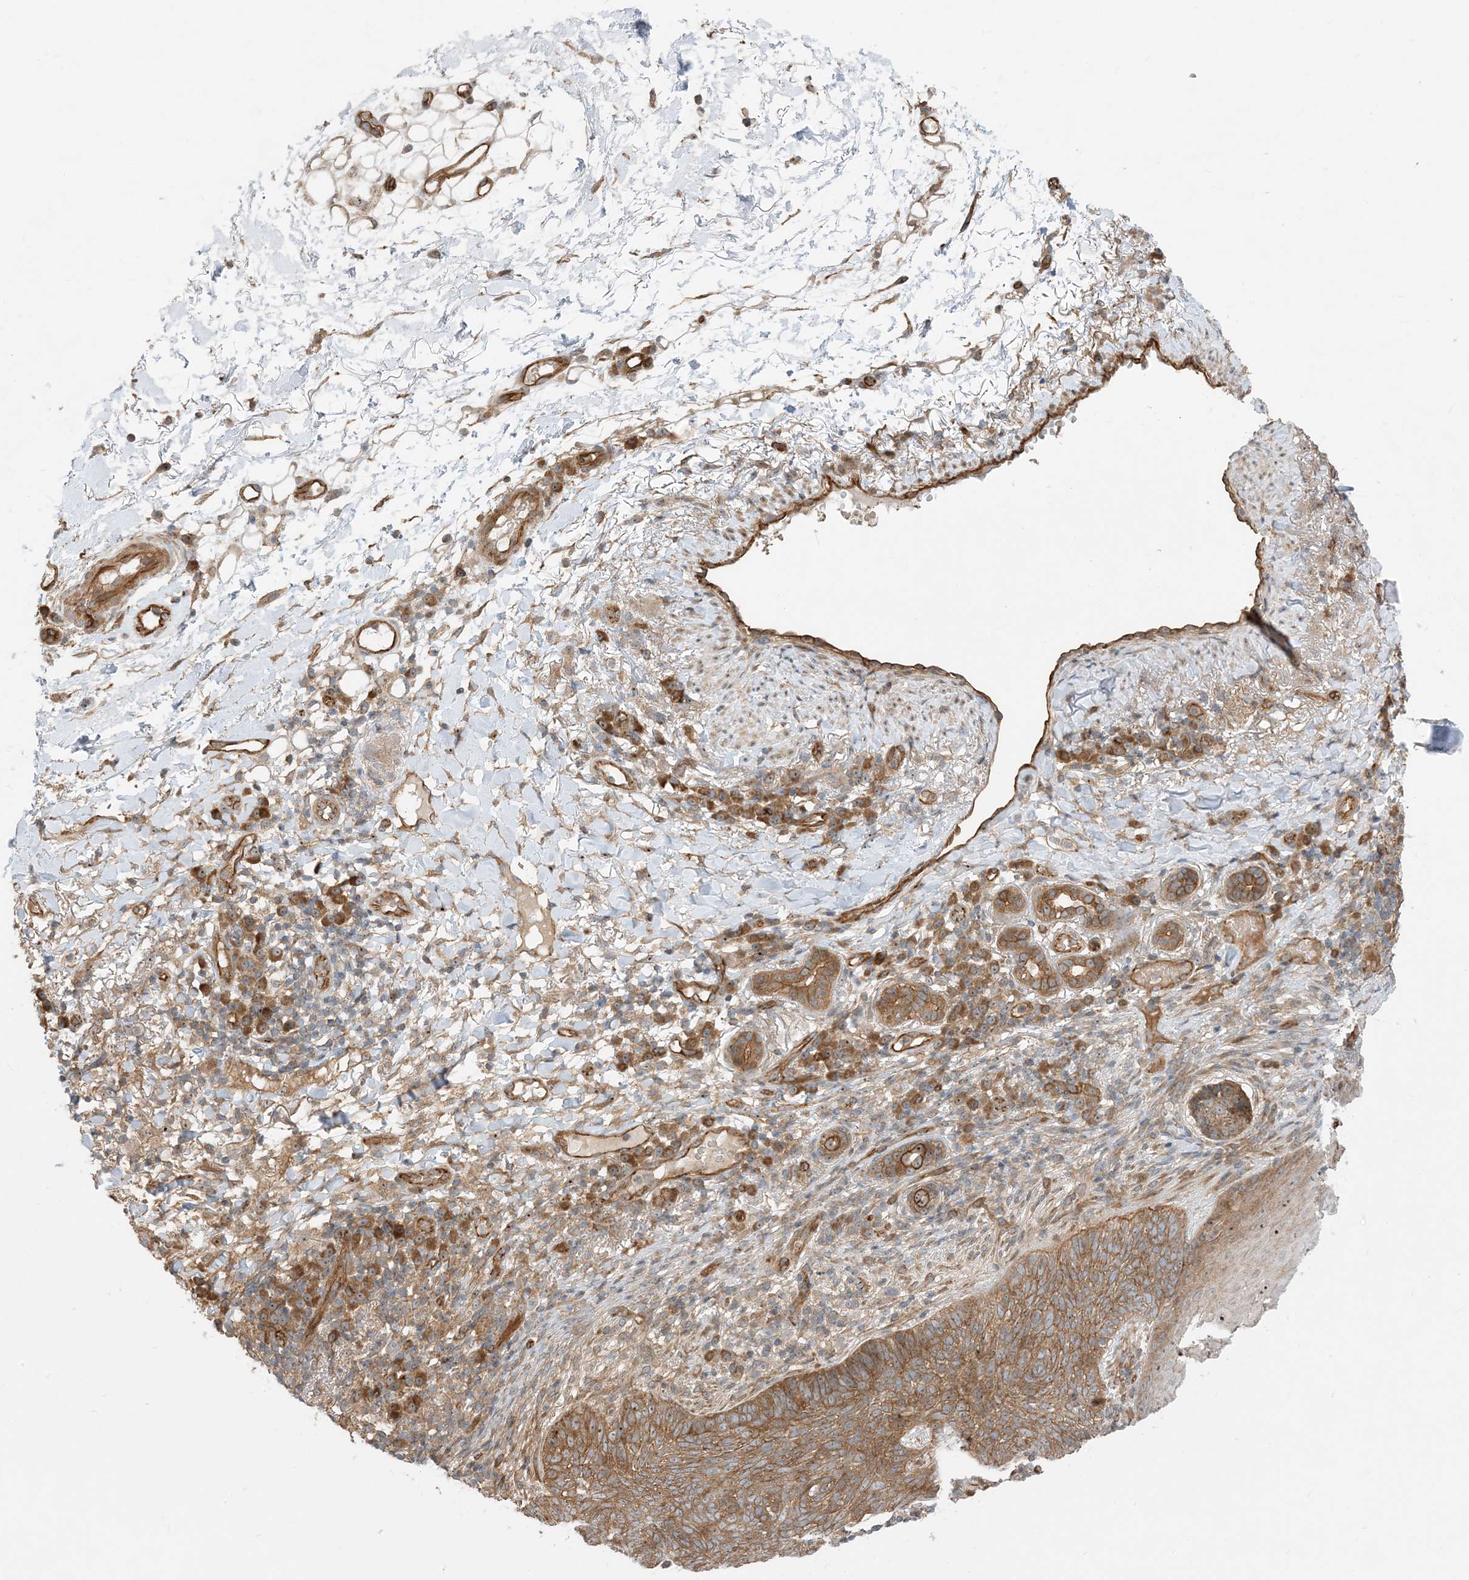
{"staining": {"intensity": "moderate", "quantity": ">75%", "location": "cytoplasmic/membranous"}, "tissue": "skin cancer", "cell_type": "Tumor cells", "image_type": "cancer", "snomed": [{"axis": "morphology", "description": "Basal cell carcinoma"}, {"axis": "topography", "description": "Skin"}], "caption": "Moderate cytoplasmic/membranous positivity for a protein is identified in about >75% of tumor cells of skin cancer using immunohistochemistry (IHC).", "gene": "MYL5", "patient": {"sex": "male", "age": 85}}